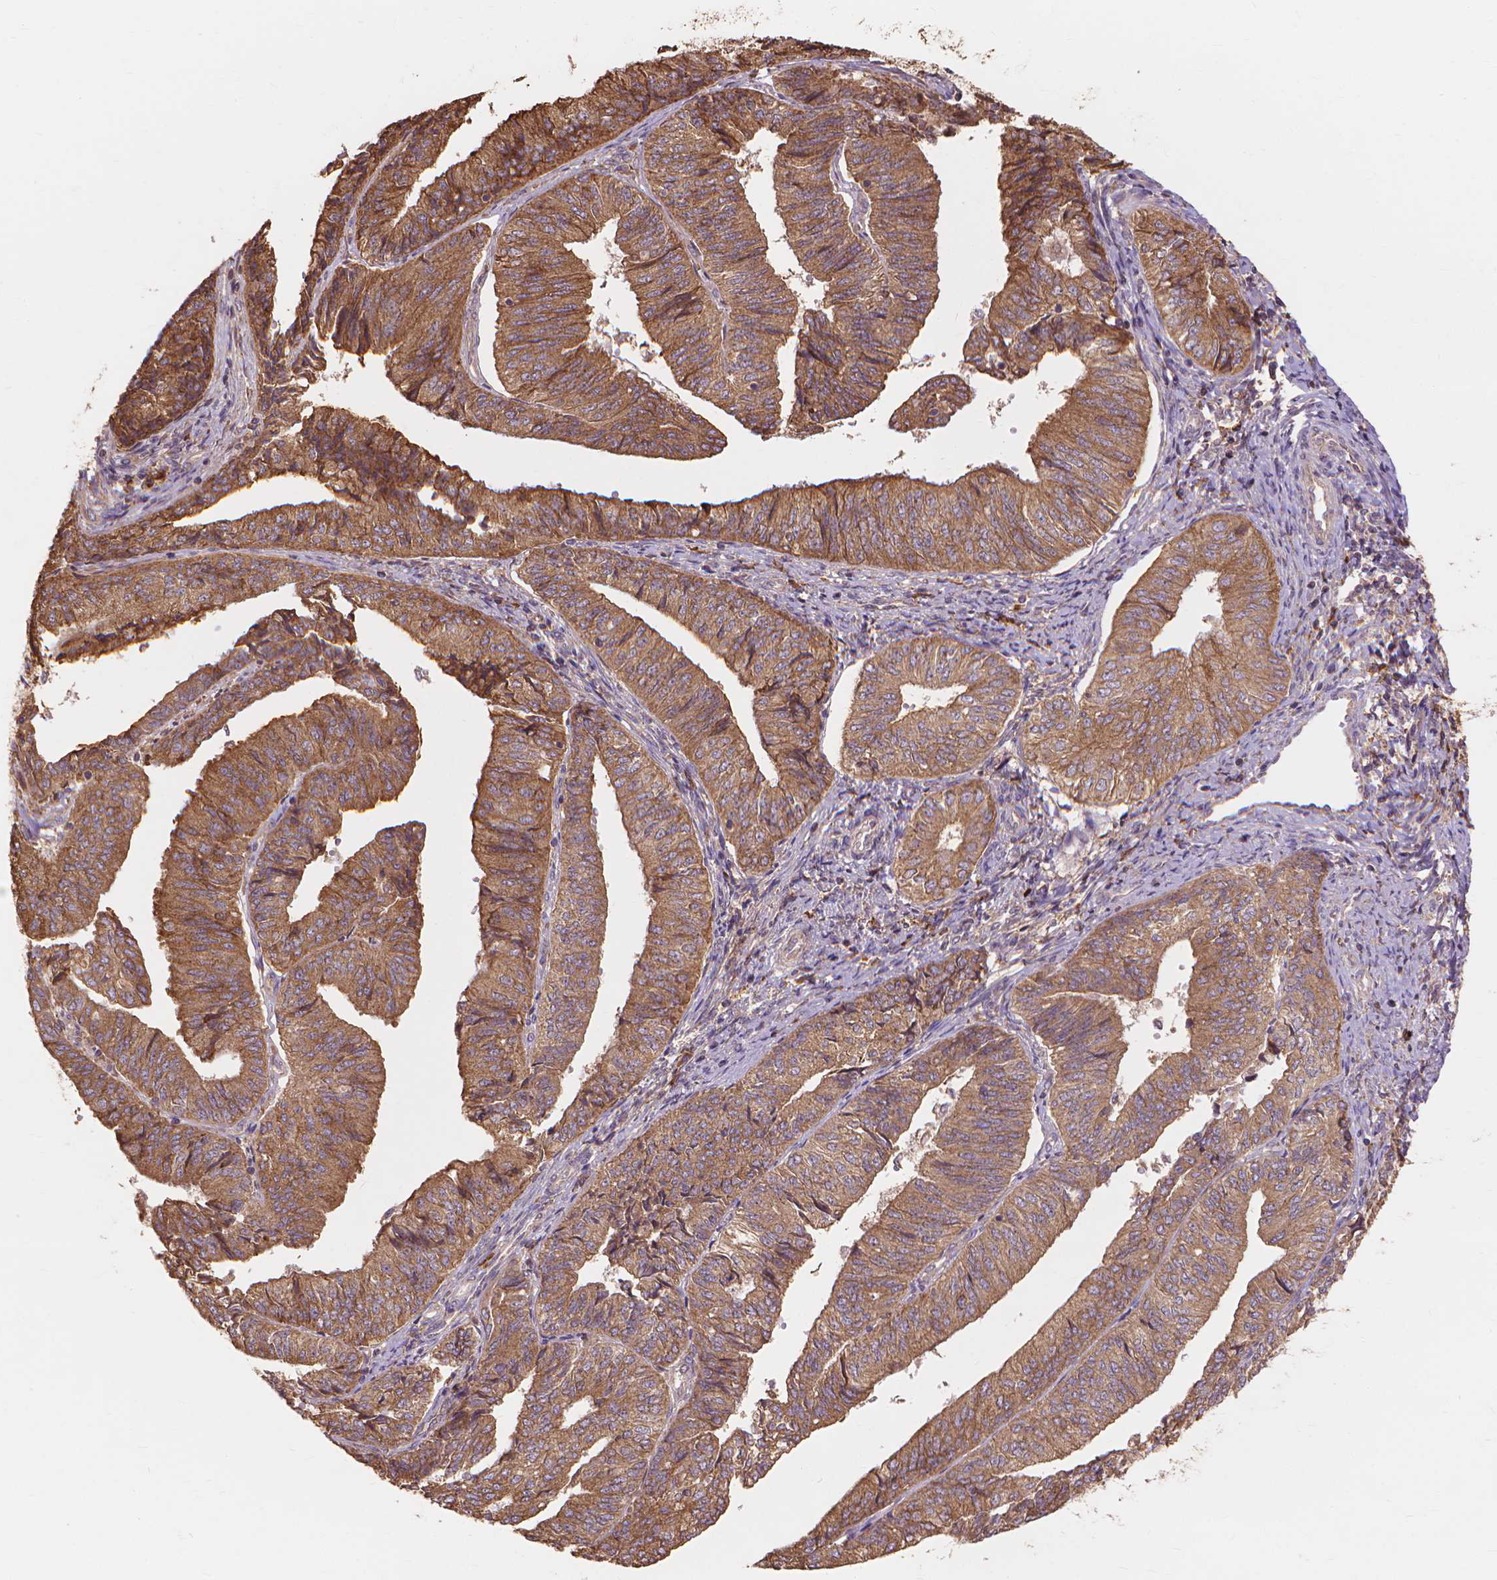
{"staining": {"intensity": "moderate", "quantity": ">75%", "location": "cytoplasmic/membranous"}, "tissue": "endometrial cancer", "cell_type": "Tumor cells", "image_type": "cancer", "snomed": [{"axis": "morphology", "description": "Adenocarcinoma, NOS"}, {"axis": "topography", "description": "Endometrium"}], "caption": "Endometrial cancer stained for a protein exhibits moderate cytoplasmic/membranous positivity in tumor cells. Using DAB (3,3'-diaminobenzidine) (brown) and hematoxylin (blue) stains, captured at high magnification using brightfield microscopy.", "gene": "TAB2", "patient": {"sex": "female", "age": 58}}